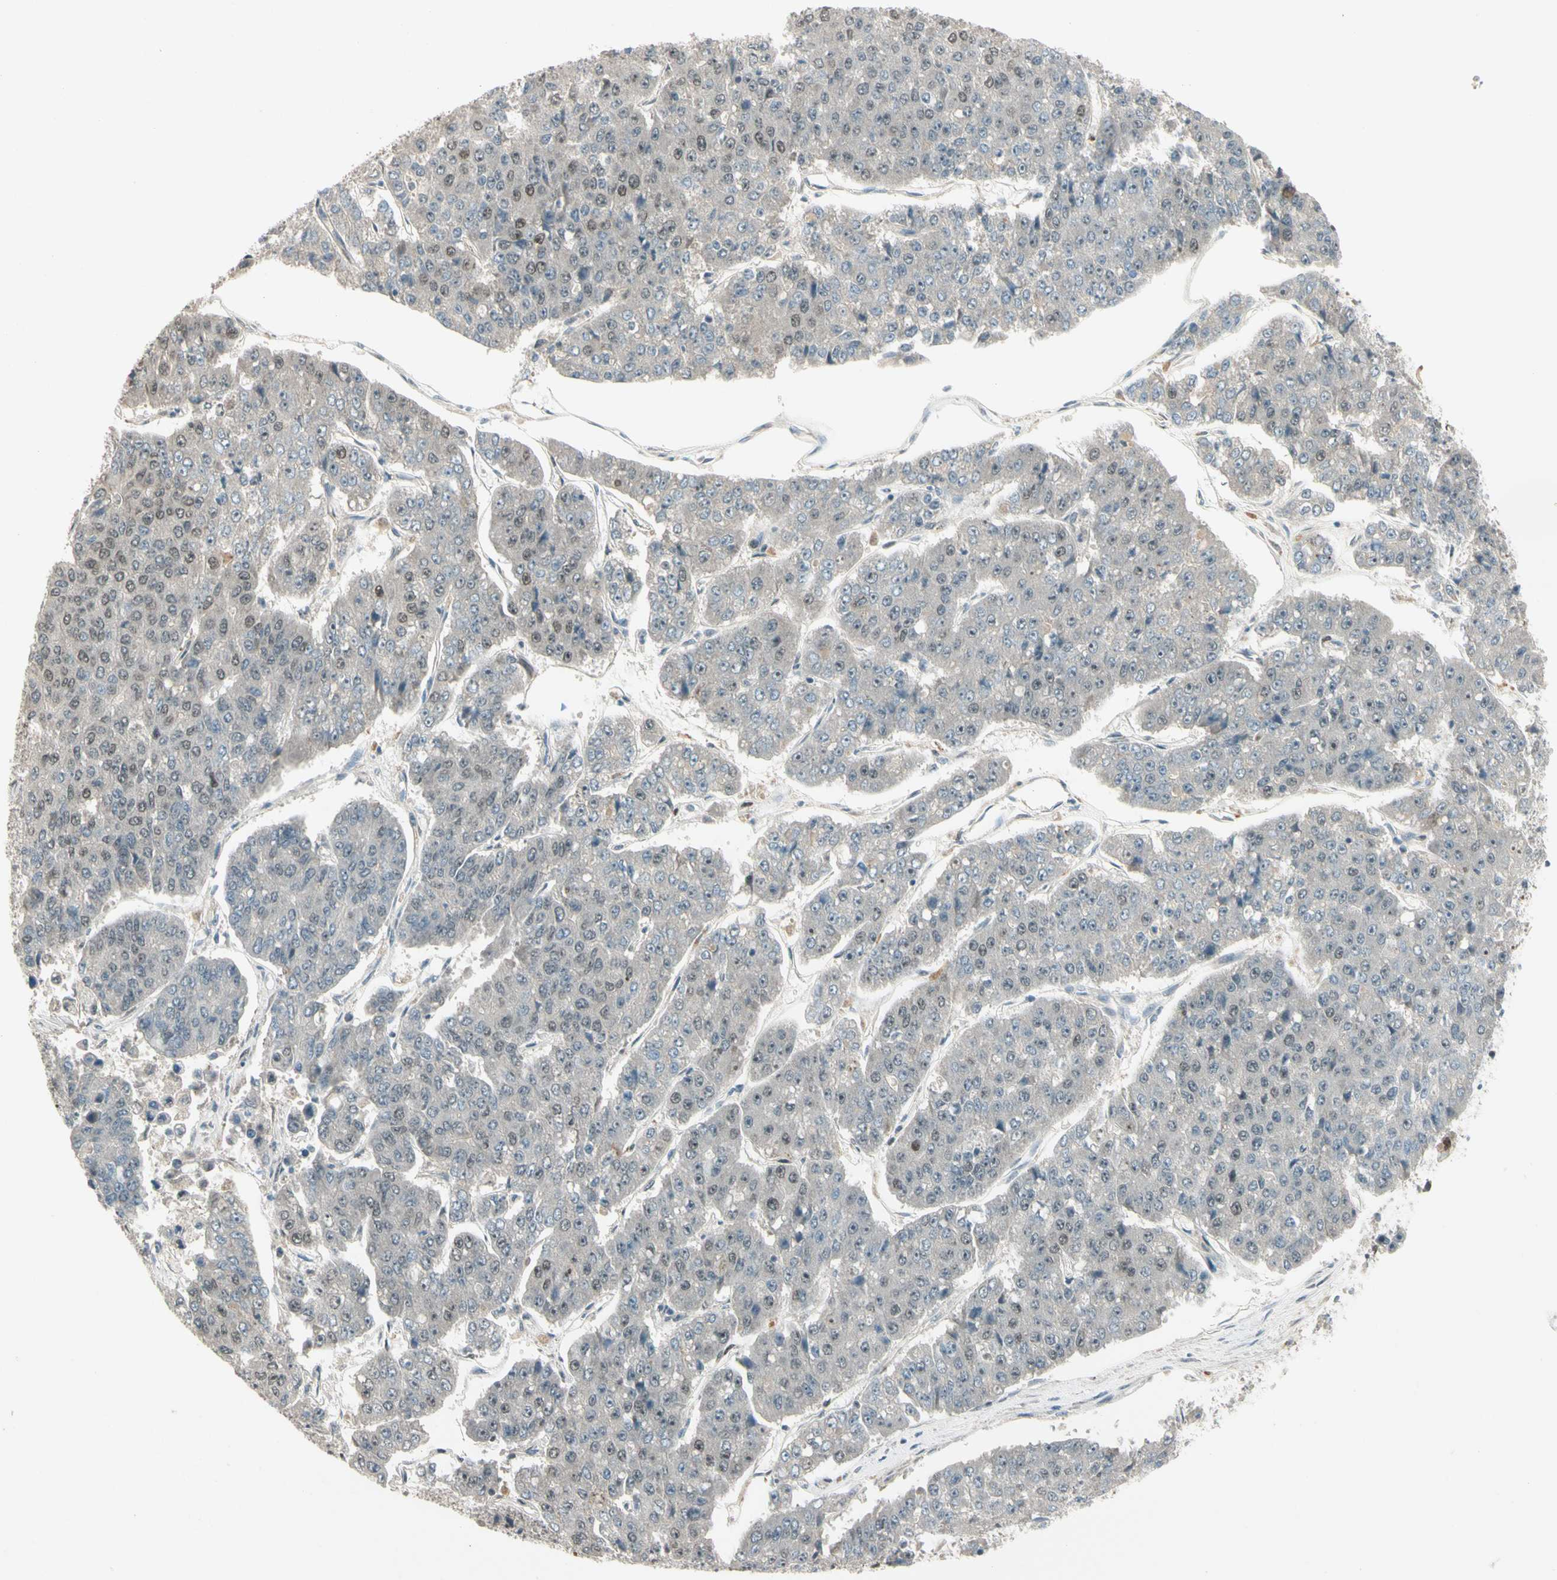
{"staining": {"intensity": "weak", "quantity": "<25%", "location": "nuclear"}, "tissue": "pancreatic cancer", "cell_type": "Tumor cells", "image_type": "cancer", "snomed": [{"axis": "morphology", "description": "Adenocarcinoma, NOS"}, {"axis": "topography", "description": "Pancreas"}], "caption": "IHC of human pancreatic cancer reveals no positivity in tumor cells. (DAB immunohistochemistry, high magnification).", "gene": "GTF3A", "patient": {"sex": "male", "age": 50}}